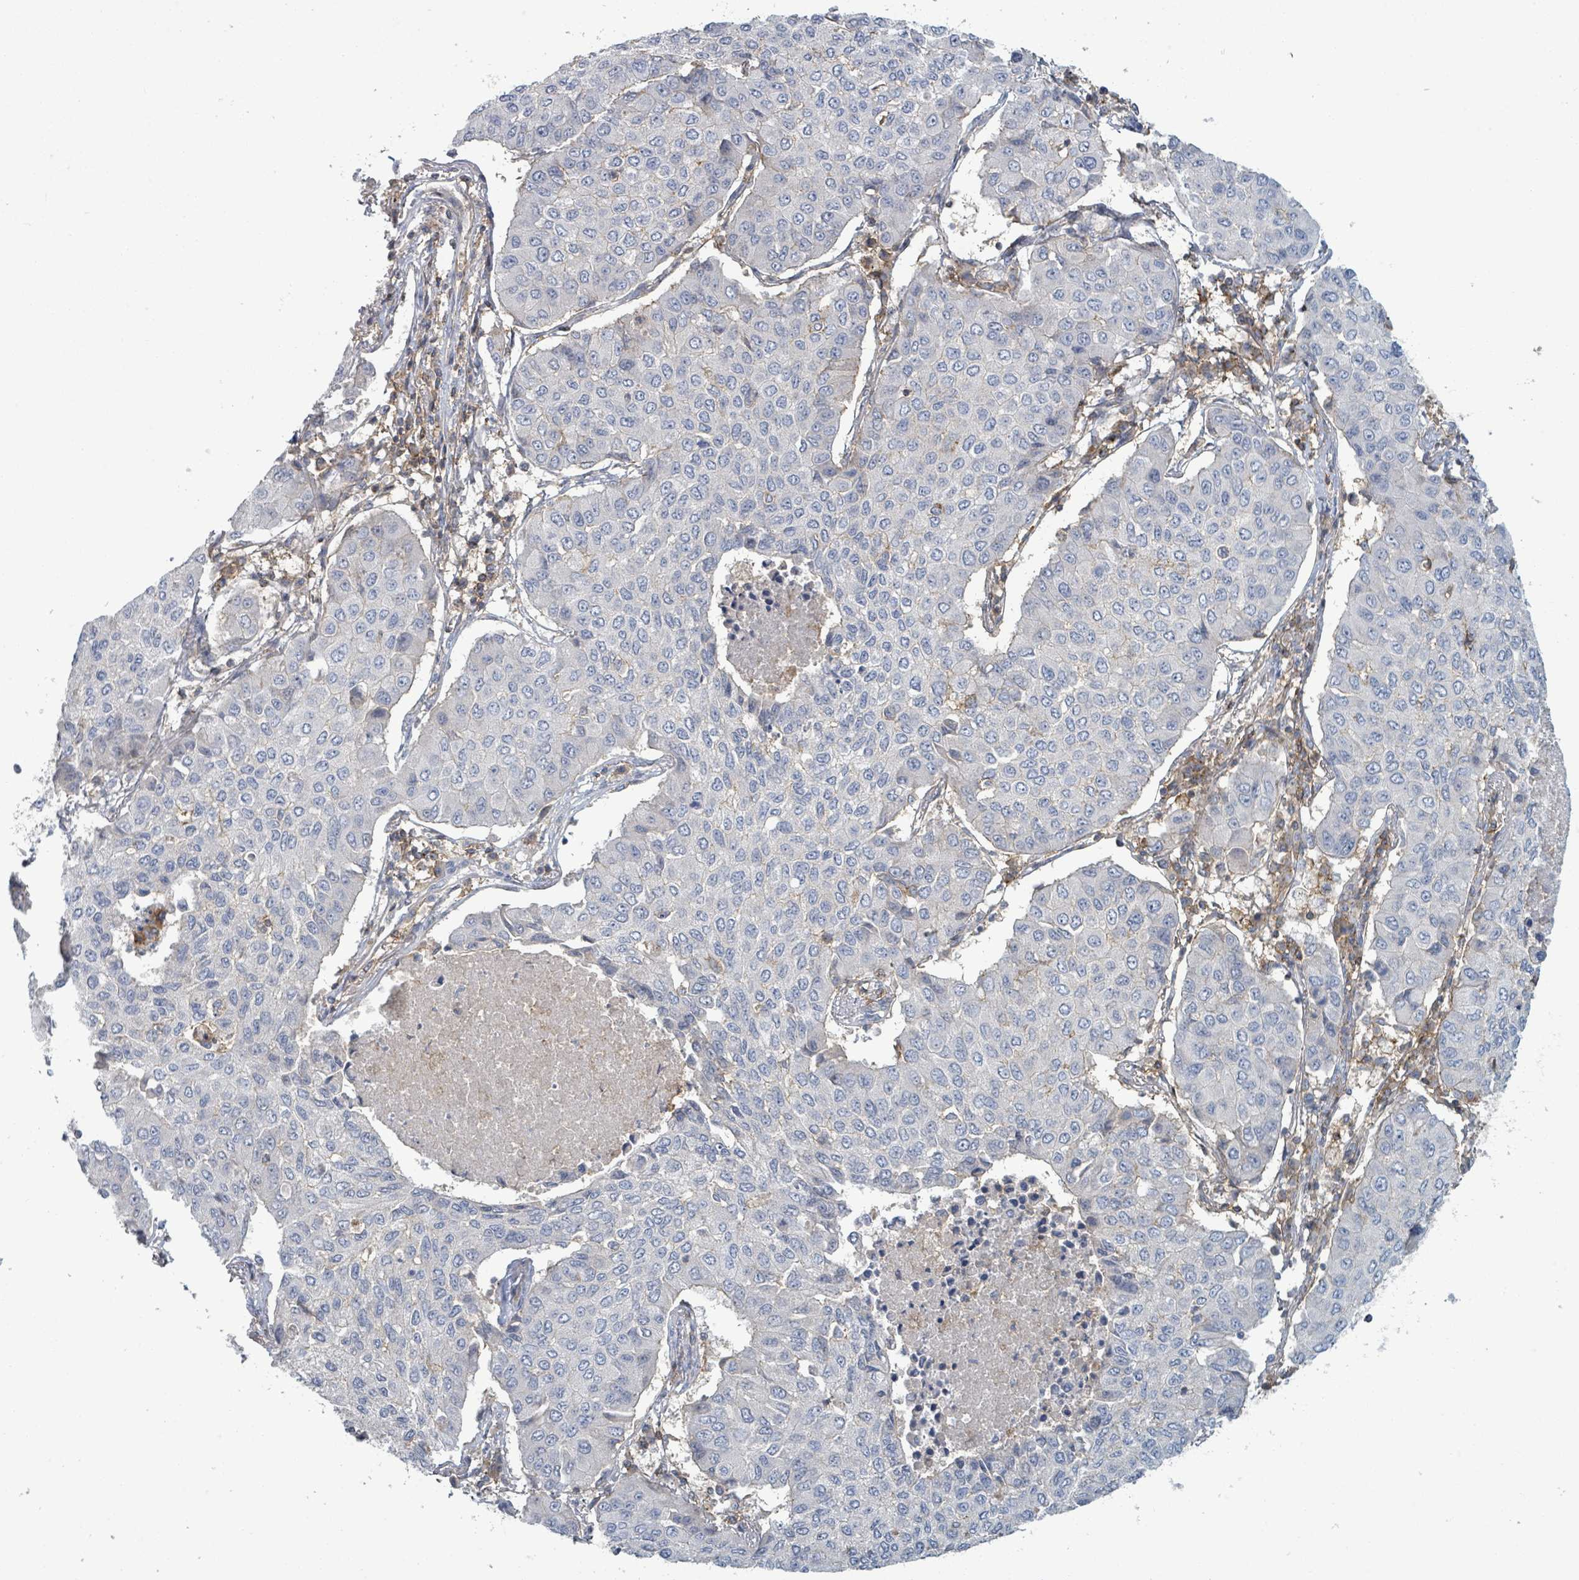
{"staining": {"intensity": "negative", "quantity": "none", "location": "none"}, "tissue": "lung cancer", "cell_type": "Tumor cells", "image_type": "cancer", "snomed": [{"axis": "morphology", "description": "Squamous cell carcinoma, NOS"}, {"axis": "topography", "description": "Lung"}], "caption": "Squamous cell carcinoma (lung) was stained to show a protein in brown. There is no significant staining in tumor cells.", "gene": "TNFRSF14", "patient": {"sex": "male", "age": 74}}